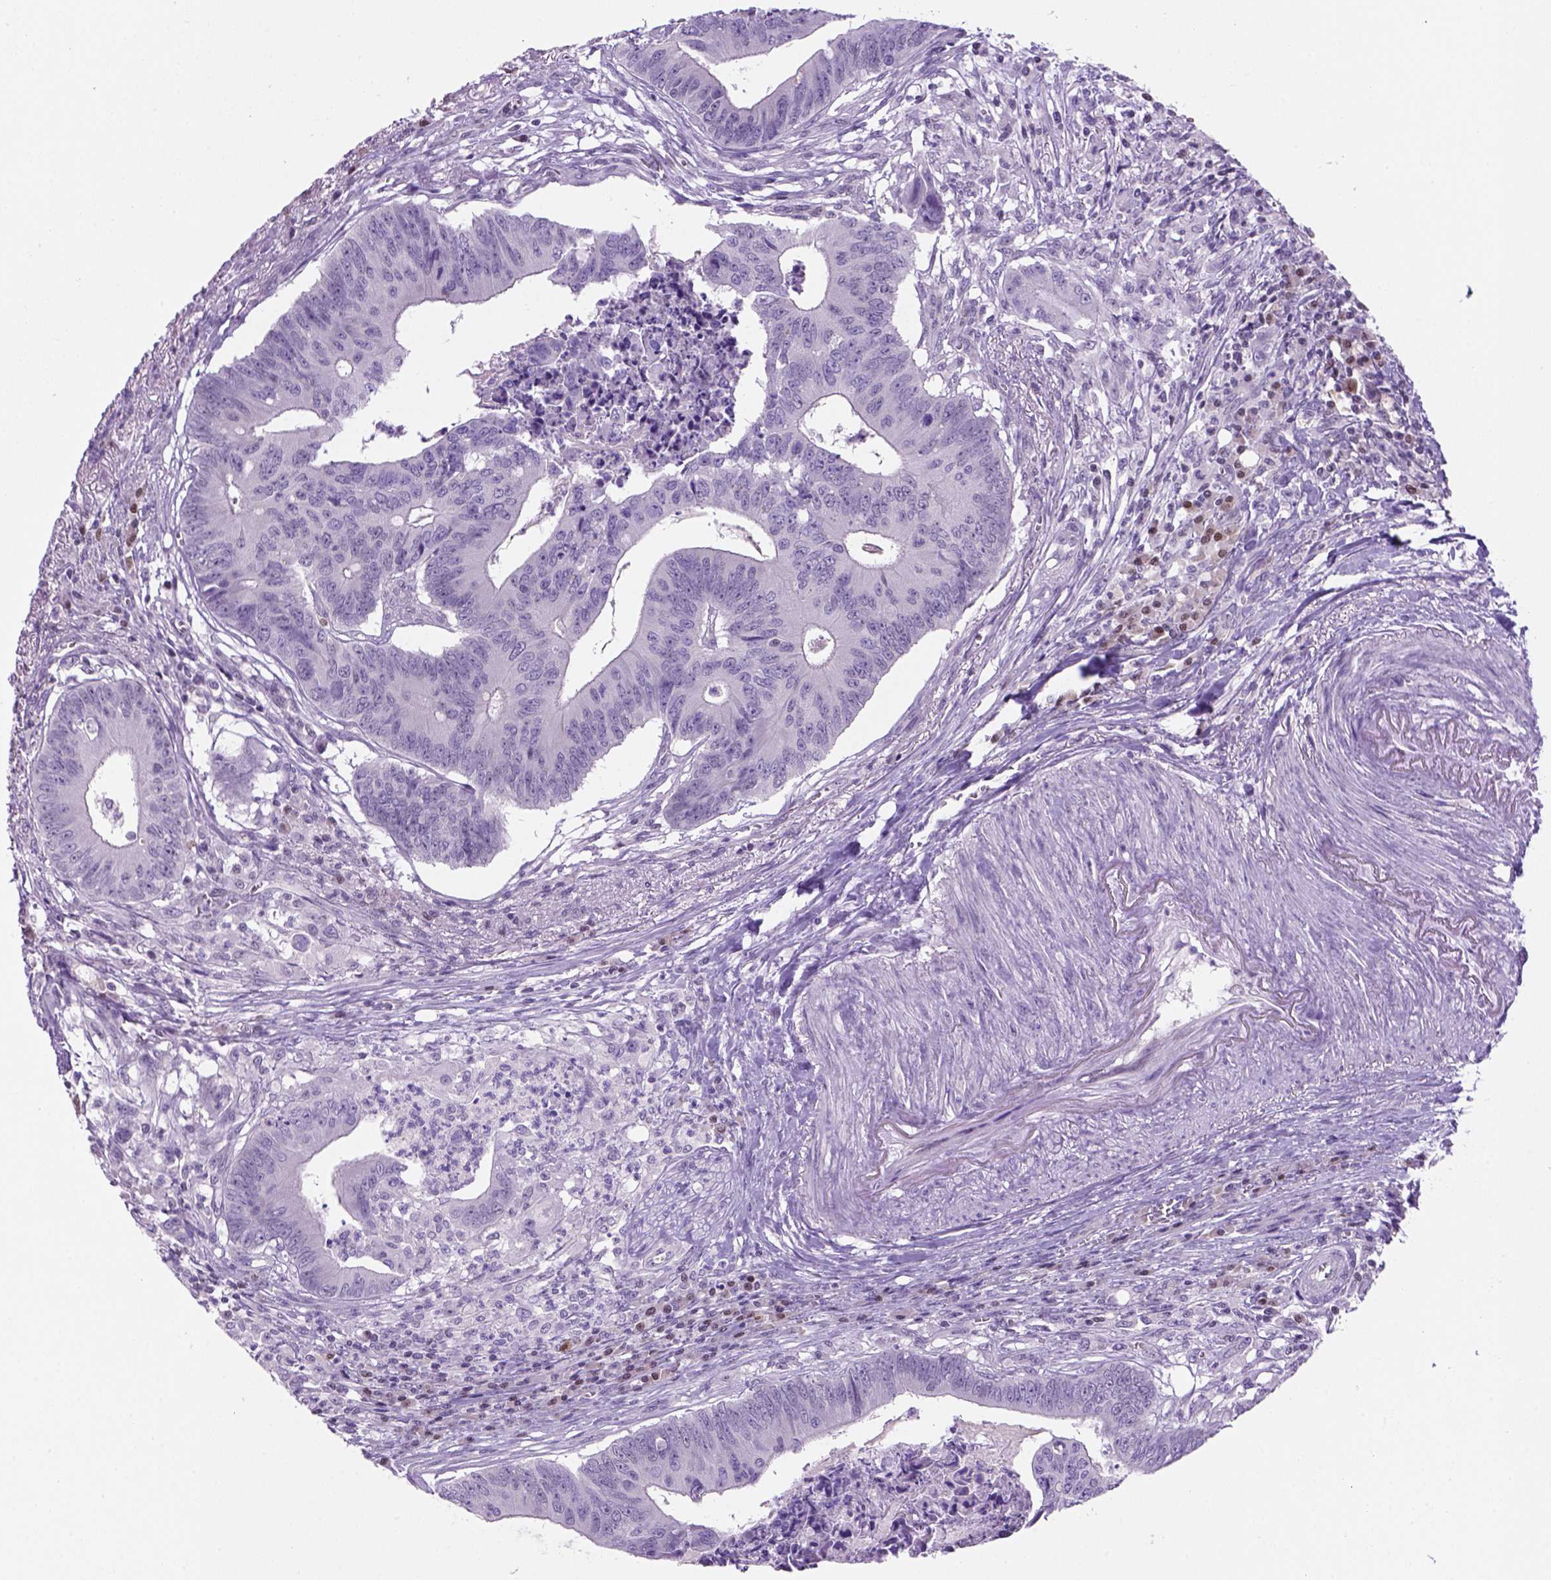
{"staining": {"intensity": "negative", "quantity": "none", "location": "none"}, "tissue": "colorectal cancer", "cell_type": "Tumor cells", "image_type": "cancer", "snomed": [{"axis": "morphology", "description": "Adenocarcinoma, NOS"}, {"axis": "topography", "description": "Colon"}], "caption": "Tumor cells are negative for brown protein staining in colorectal cancer (adenocarcinoma). (Brightfield microscopy of DAB (3,3'-diaminobenzidine) immunohistochemistry at high magnification).", "gene": "MGMT", "patient": {"sex": "male", "age": 84}}